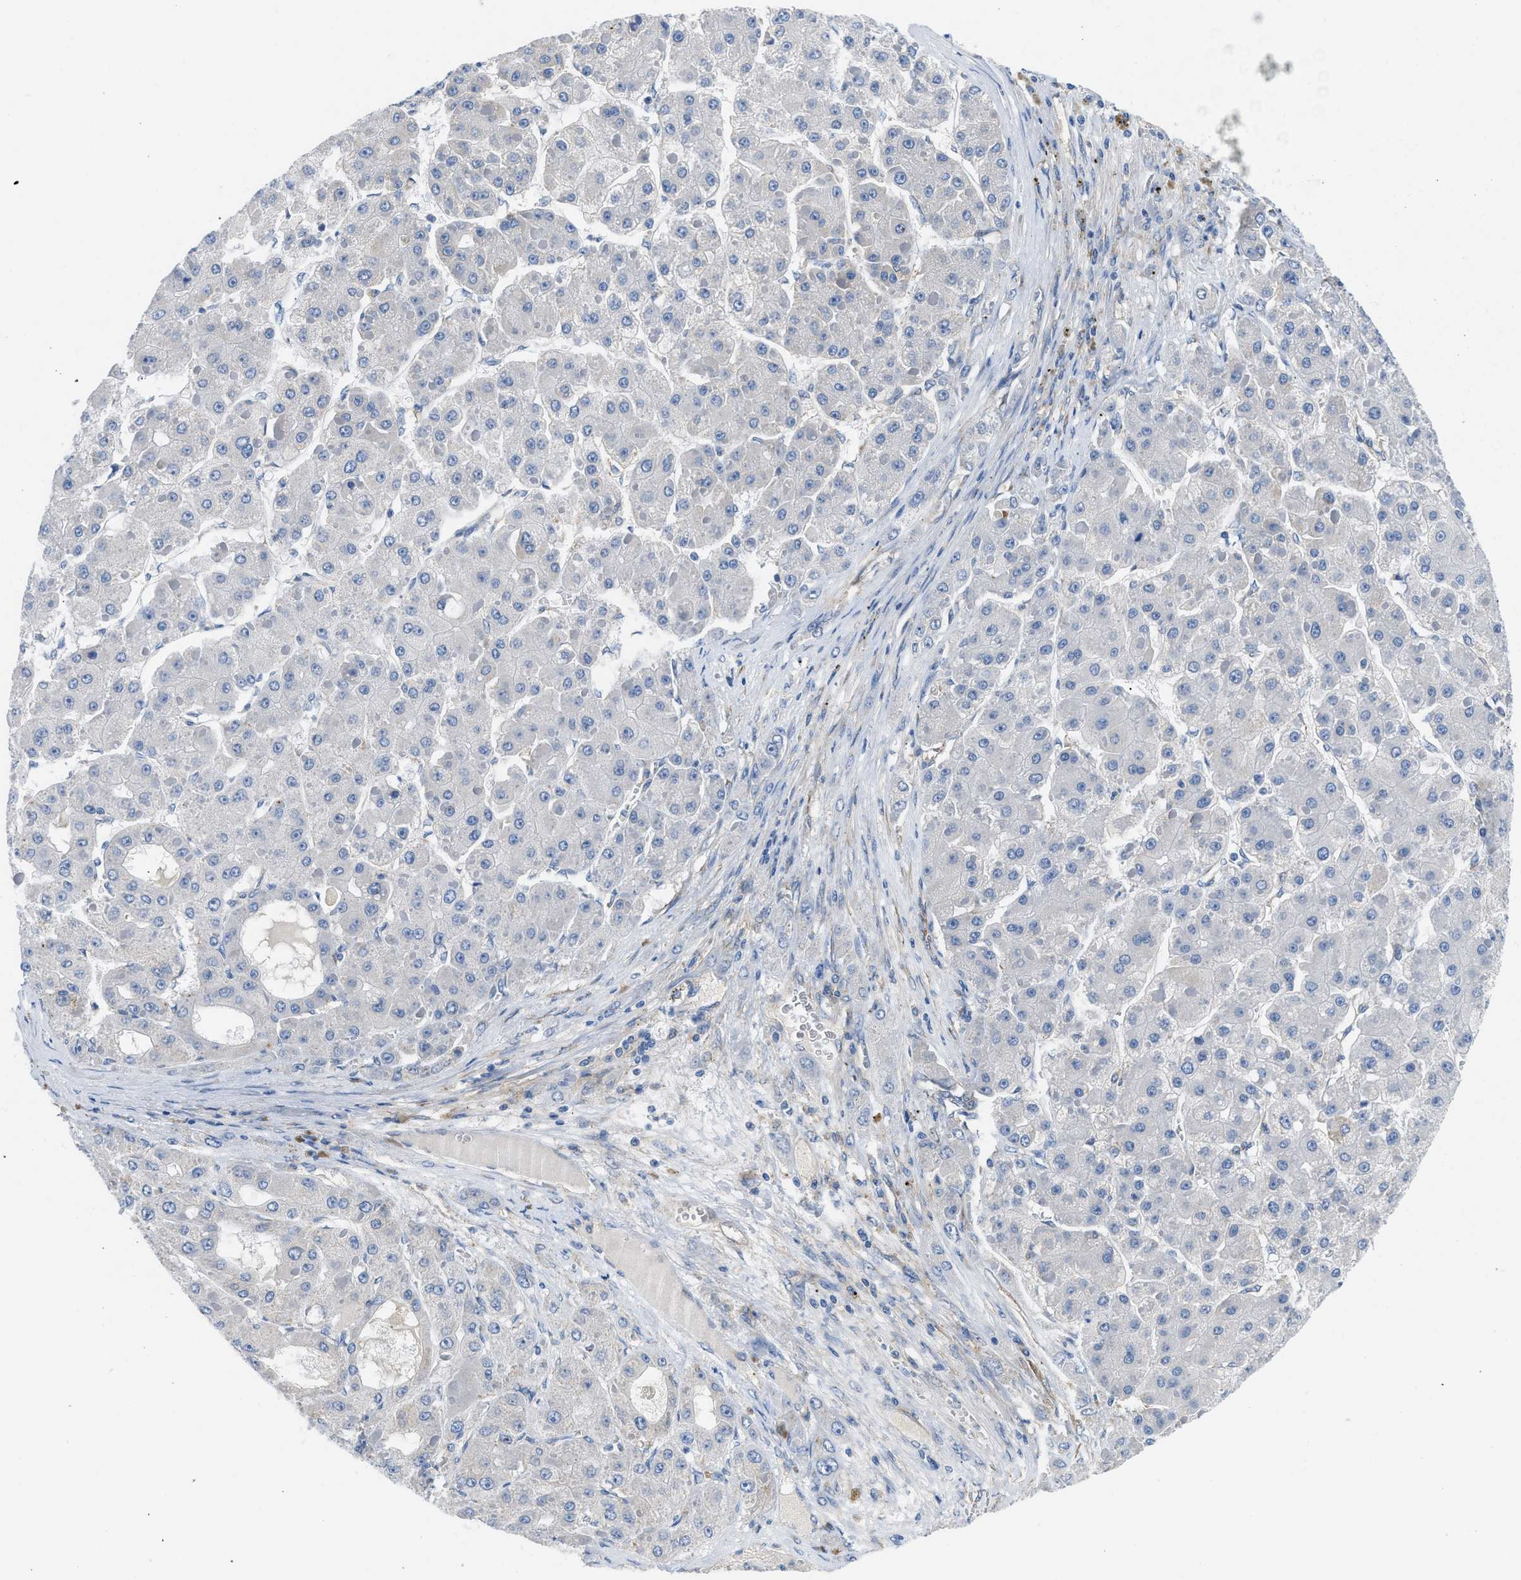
{"staining": {"intensity": "negative", "quantity": "none", "location": "none"}, "tissue": "liver cancer", "cell_type": "Tumor cells", "image_type": "cancer", "snomed": [{"axis": "morphology", "description": "Carcinoma, Hepatocellular, NOS"}, {"axis": "topography", "description": "Liver"}], "caption": "This image is of hepatocellular carcinoma (liver) stained with immunohistochemistry (IHC) to label a protein in brown with the nuclei are counter-stained blue. There is no expression in tumor cells.", "gene": "BNC2", "patient": {"sex": "female", "age": 73}}